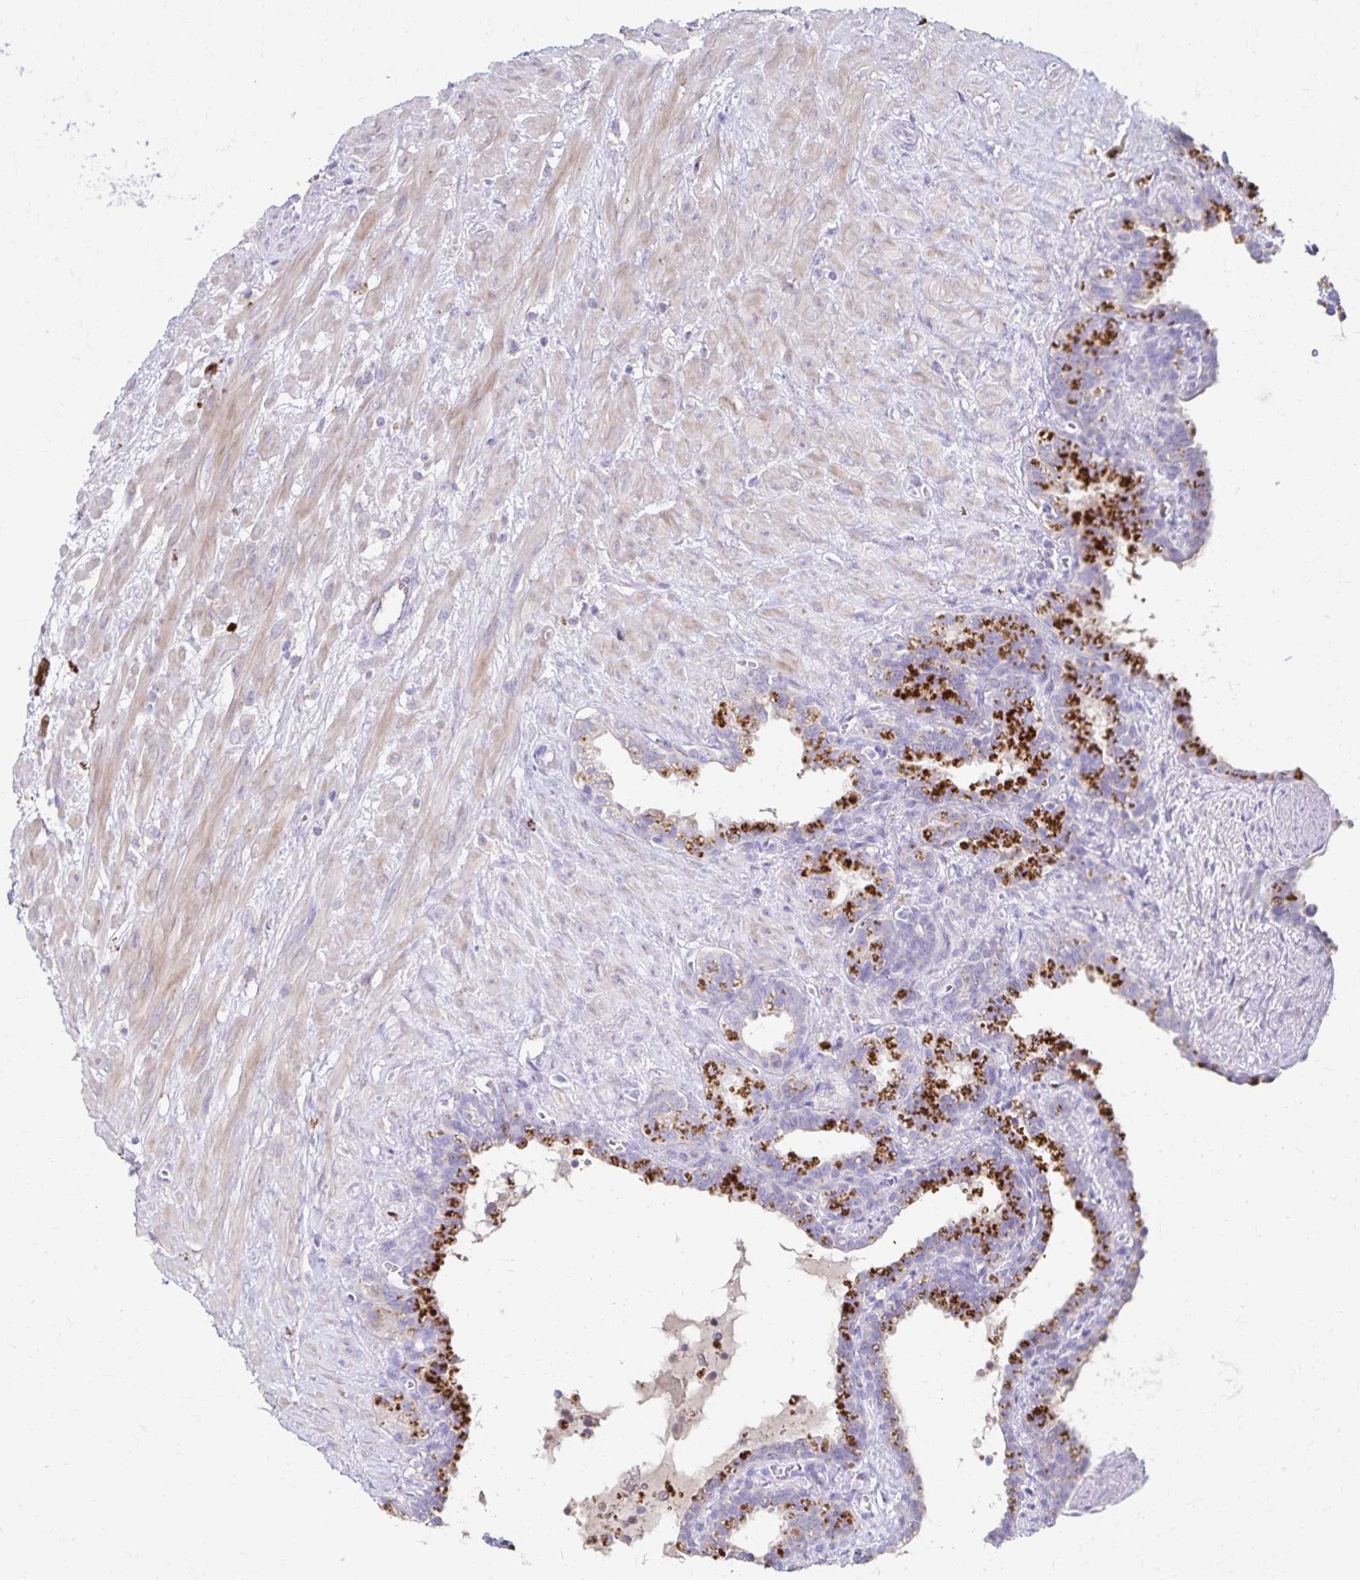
{"staining": {"intensity": "negative", "quantity": "none", "location": "none"}, "tissue": "seminal vesicle", "cell_type": "Glandular cells", "image_type": "normal", "snomed": [{"axis": "morphology", "description": "Normal tissue, NOS"}, {"axis": "topography", "description": "Seminal veicle"}], "caption": "IHC image of benign seminal vesicle: human seminal vesicle stained with DAB exhibits no significant protein staining in glandular cells.", "gene": "PAX5", "patient": {"sex": "male", "age": 76}}